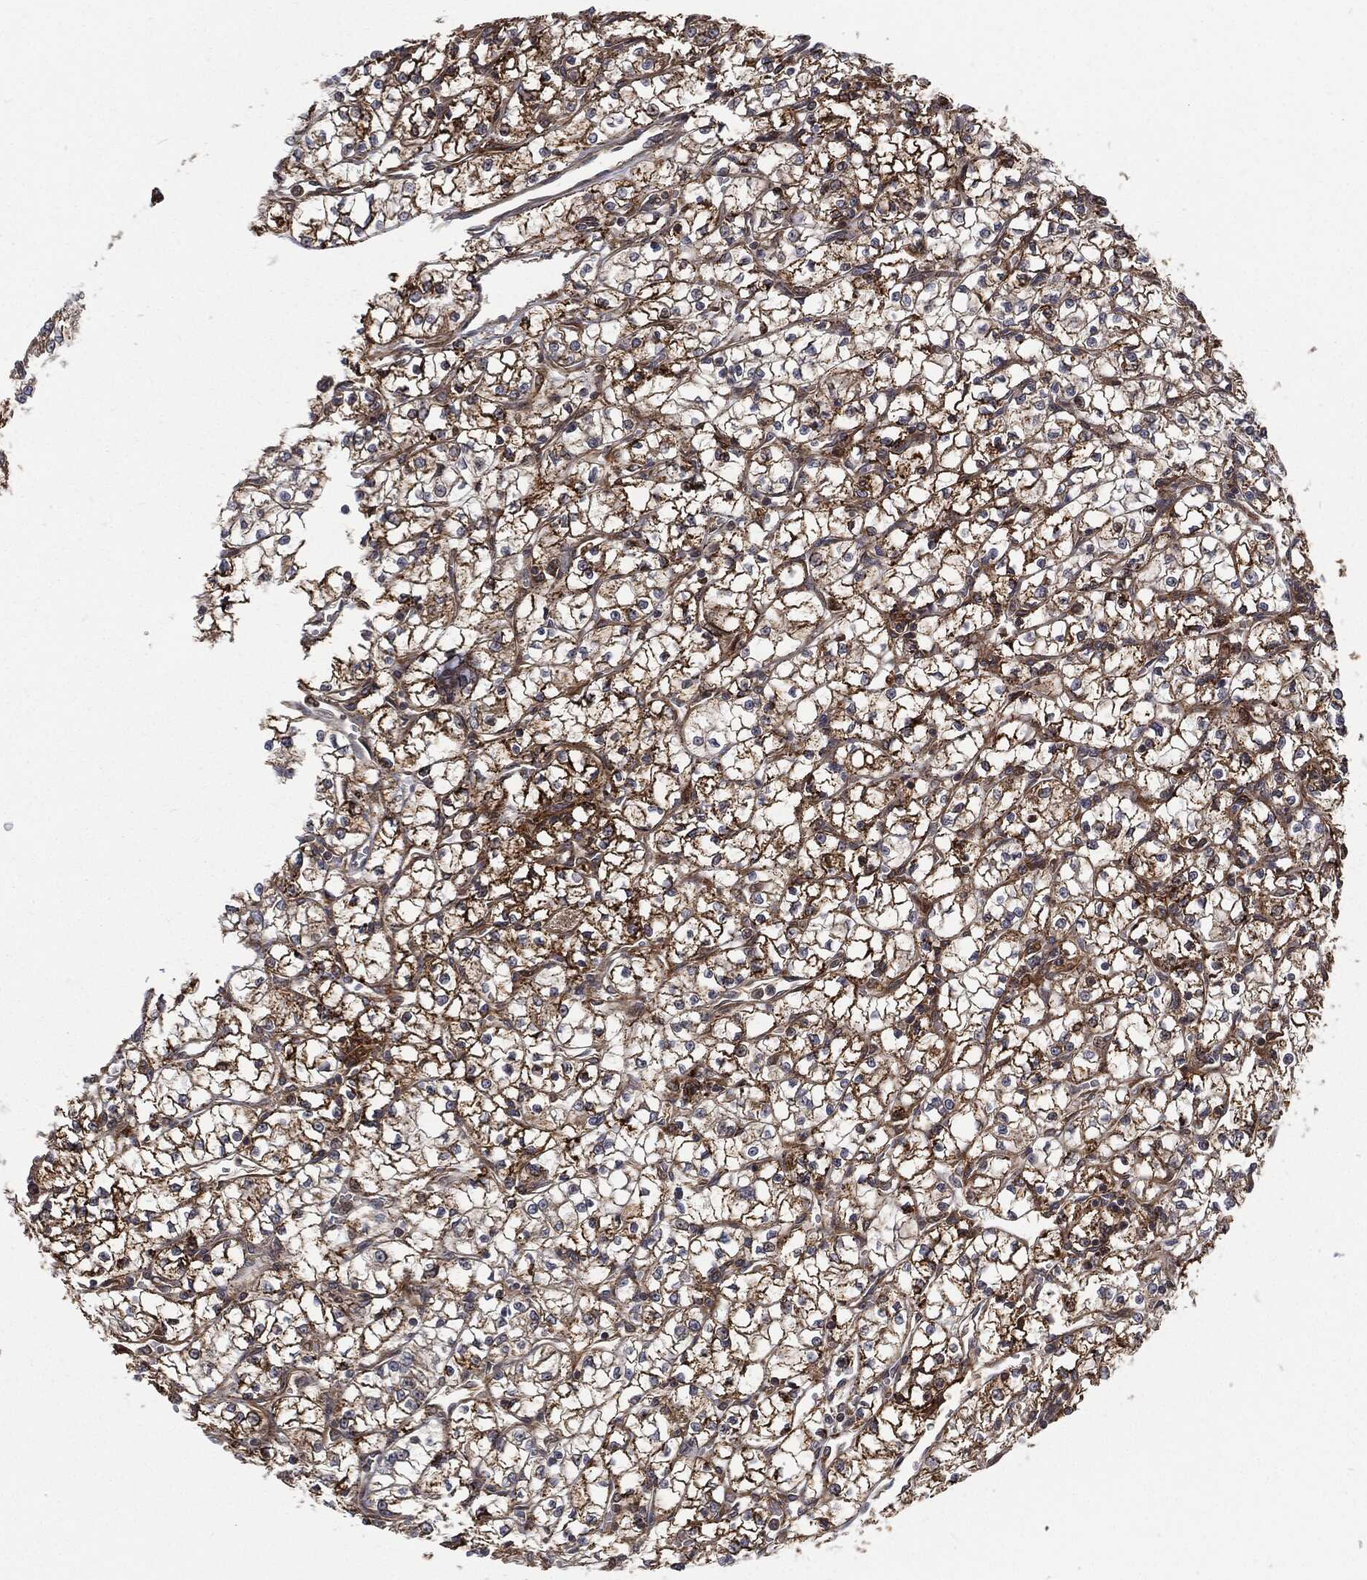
{"staining": {"intensity": "moderate", "quantity": ">75%", "location": "cytoplasmic/membranous"}, "tissue": "renal cancer", "cell_type": "Tumor cells", "image_type": "cancer", "snomed": [{"axis": "morphology", "description": "Adenocarcinoma, NOS"}, {"axis": "topography", "description": "Kidney"}], "caption": "The micrograph shows a brown stain indicating the presence of a protein in the cytoplasmic/membranous of tumor cells in renal cancer (adenocarcinoma).", "gene": "RFTN1", "patient": {"sex": "female", "age": 64}}